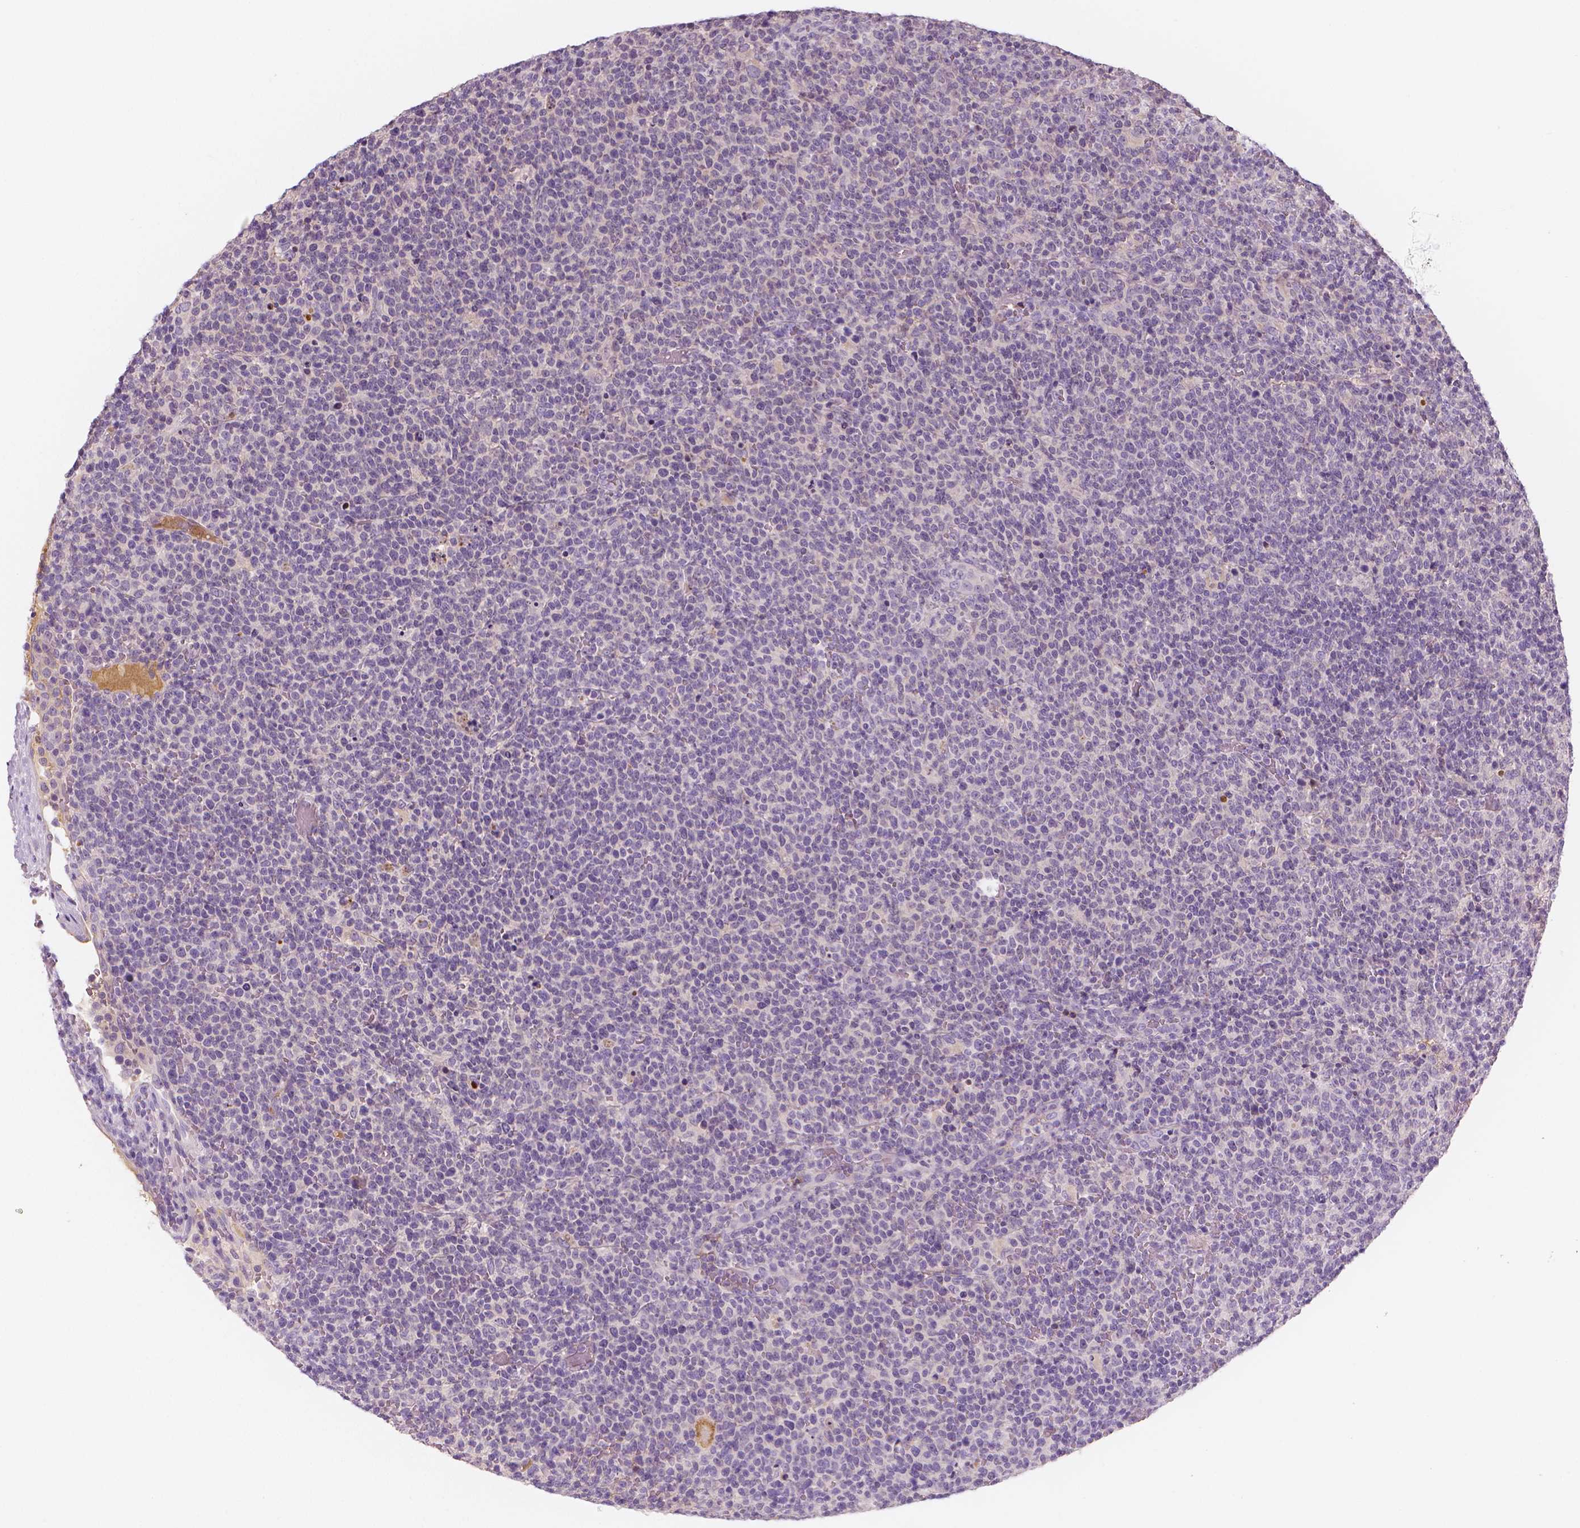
{"staining": {"intensity": "negative", "quantity": "none", "location": "none"}, "tissue": "lymphoma", "cell_type": "Tumor cells", "image_type": "cancer", "snomed": [{"axis": "morphology", "description": "Malignant lymphoma, non-Hodgkin's type, High grade"}, {"axis": "topography", "description": "Lymph node"}], "caption": "This is an IHC image of human high-grade malignant lymphoma, non-Hodgkin's type. There is no expression in tumor cells.", "gene": "APOA4", "patient": {"sex": "male", "age": 61}}